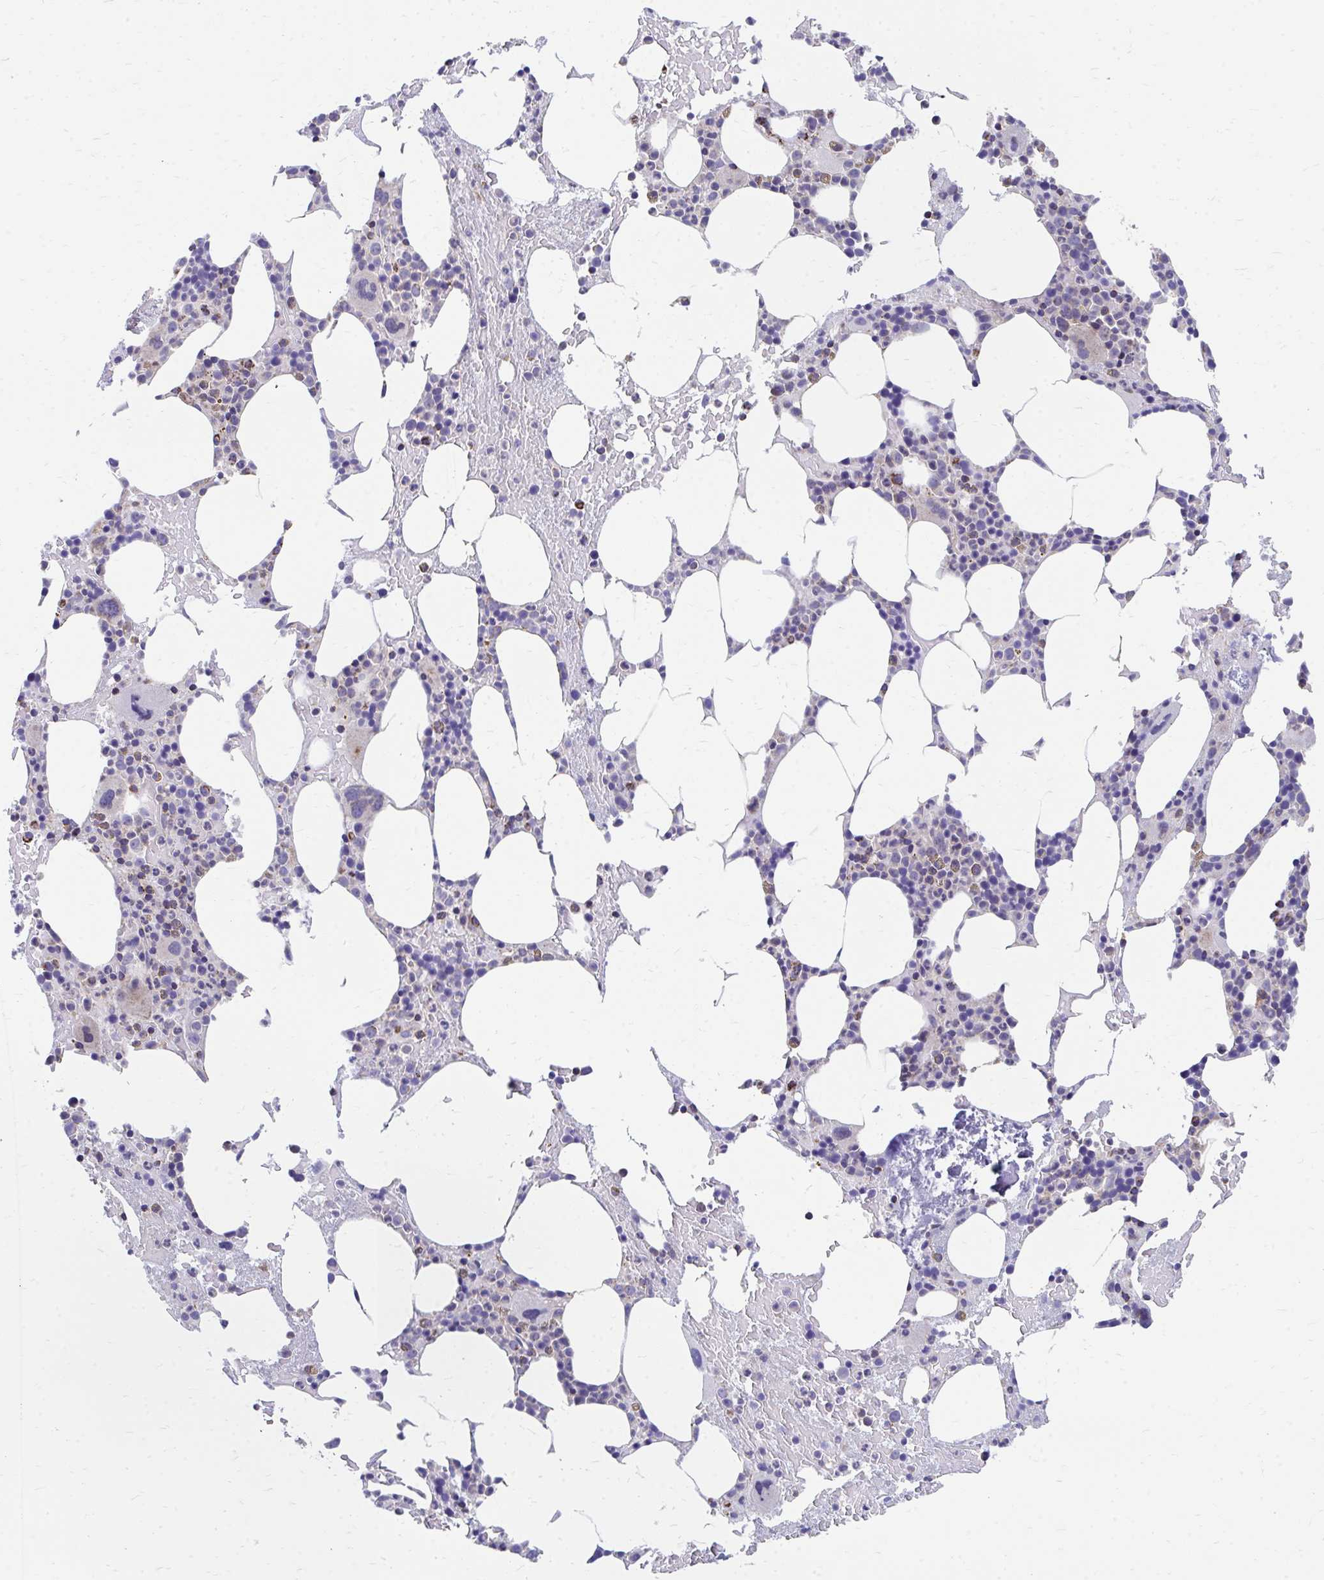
{"staining": {"intensity": "negative", "quantity": "none", "location": "none"}, "tissue": "bone marrow", "cell_type": "Hematopoietic cells", "image_type": "normal", "snomed": [{"axis": "morphology", "description": "Normal tissue, NOS"}, {"axis": "topography", "description": "Bone marrow"}], "caption": "High magnification brightfield microscopy of benign bone marrow stained with DAB (3,3'-diaminobenzidine) (brown) and counterstained with hematoxylin (blue): hematopoietic cells show no significant staining. (Immunohistochemistry (ihc), brightfield microscopy, high magnification).", "gene": "FHIP1B", "patient": {"sex": "female", "age": 62}}